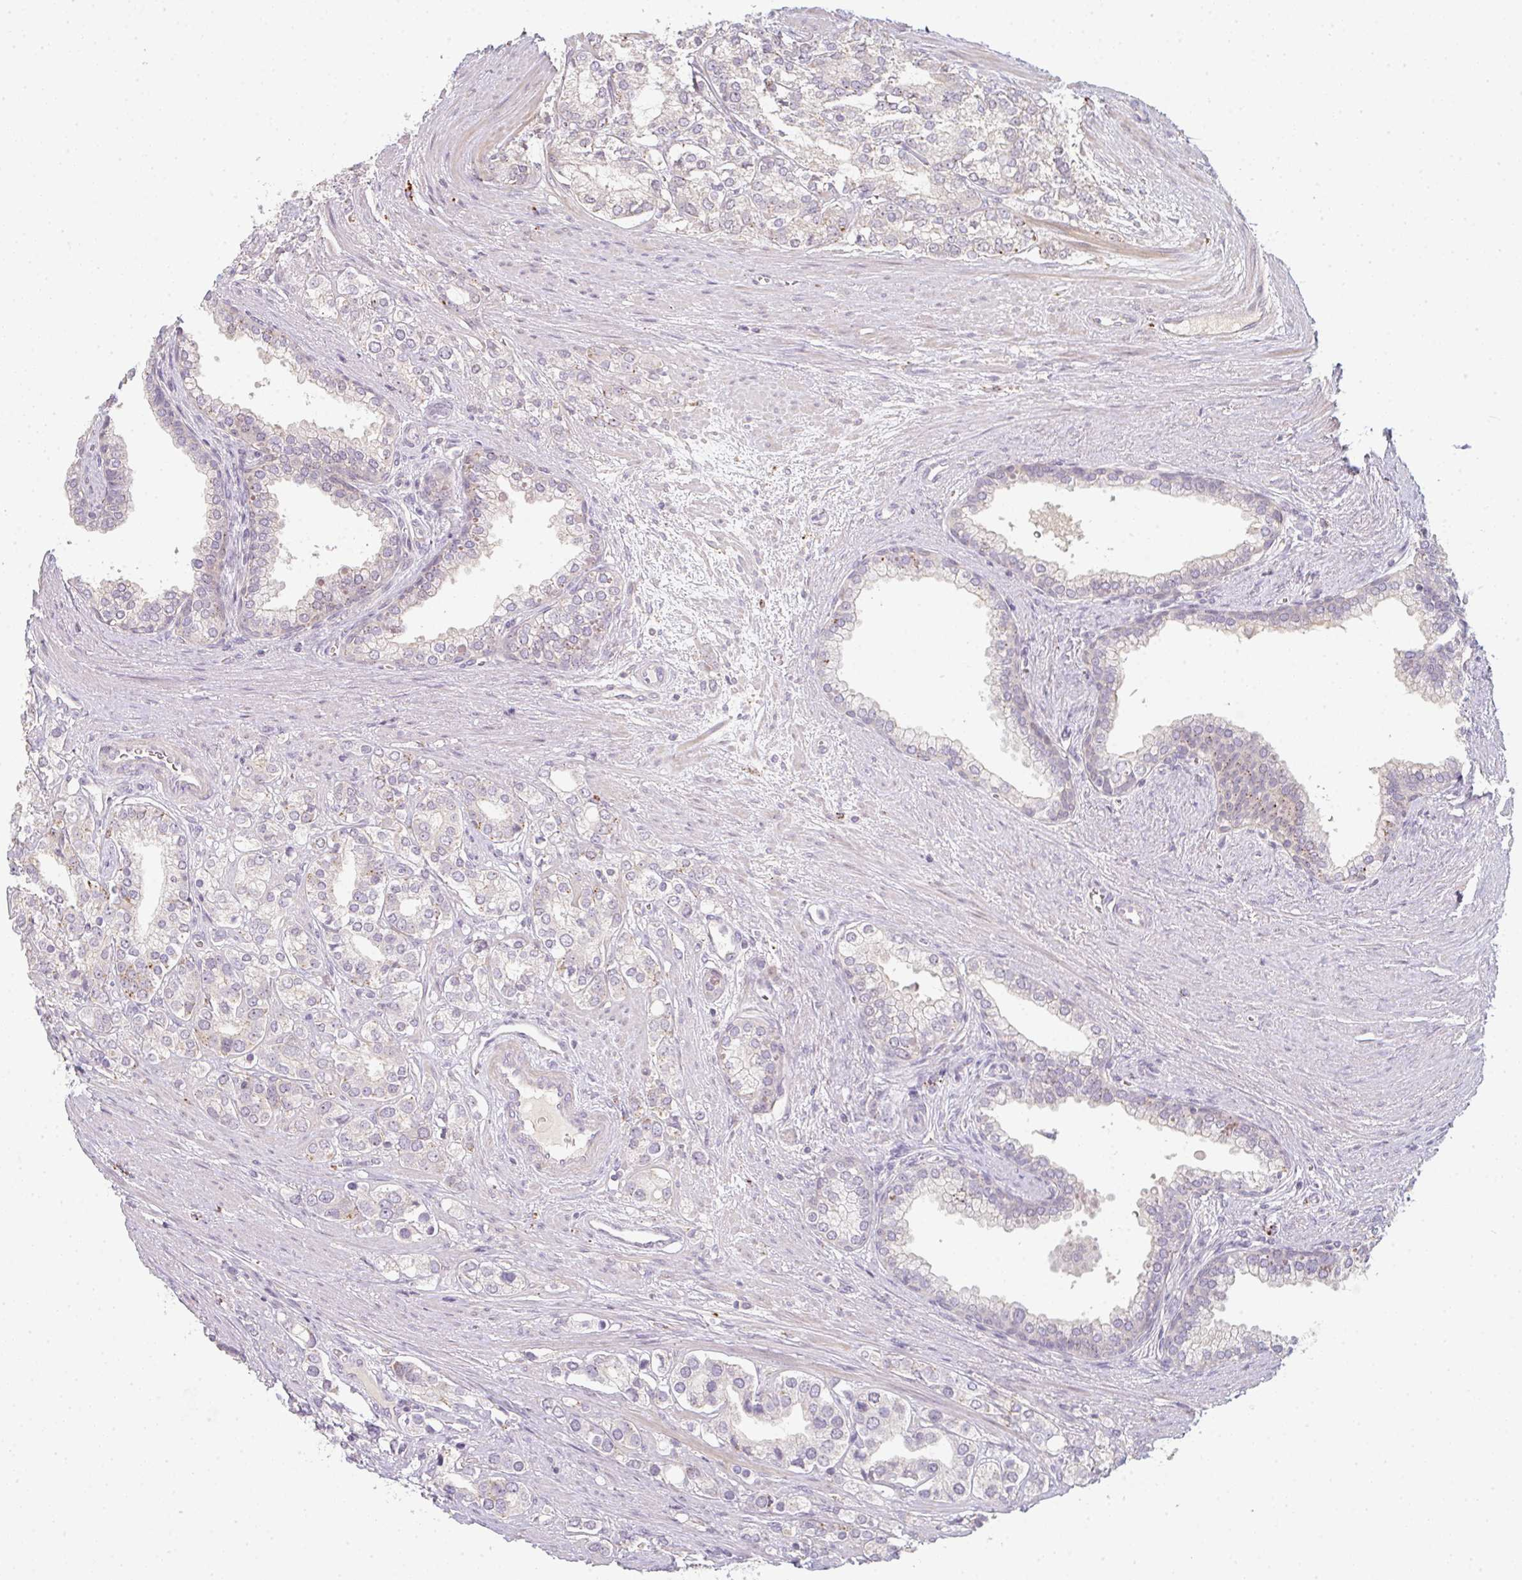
{"staining": {"intensity": "negative", "quantity": "none", "location": "none"}, "tissue": "prostate cancer", "cell_type": "Tumor cells", "image_type": "cancer", "snomed": [{"axis": "morphology", "description": "Adenocarcinoma, High grade"}, {"axis": "topography", "description": "Prostate"}], "caption": "IHC histopathology image of prostate cancer (high-grade adenocarcinoma) stained for a protein (brown), which exhibits no staining in tumor cells. Nuclei are stained in blue.", "gene": "TMEM237", "patient": {"sex": "male", "age": 58}}